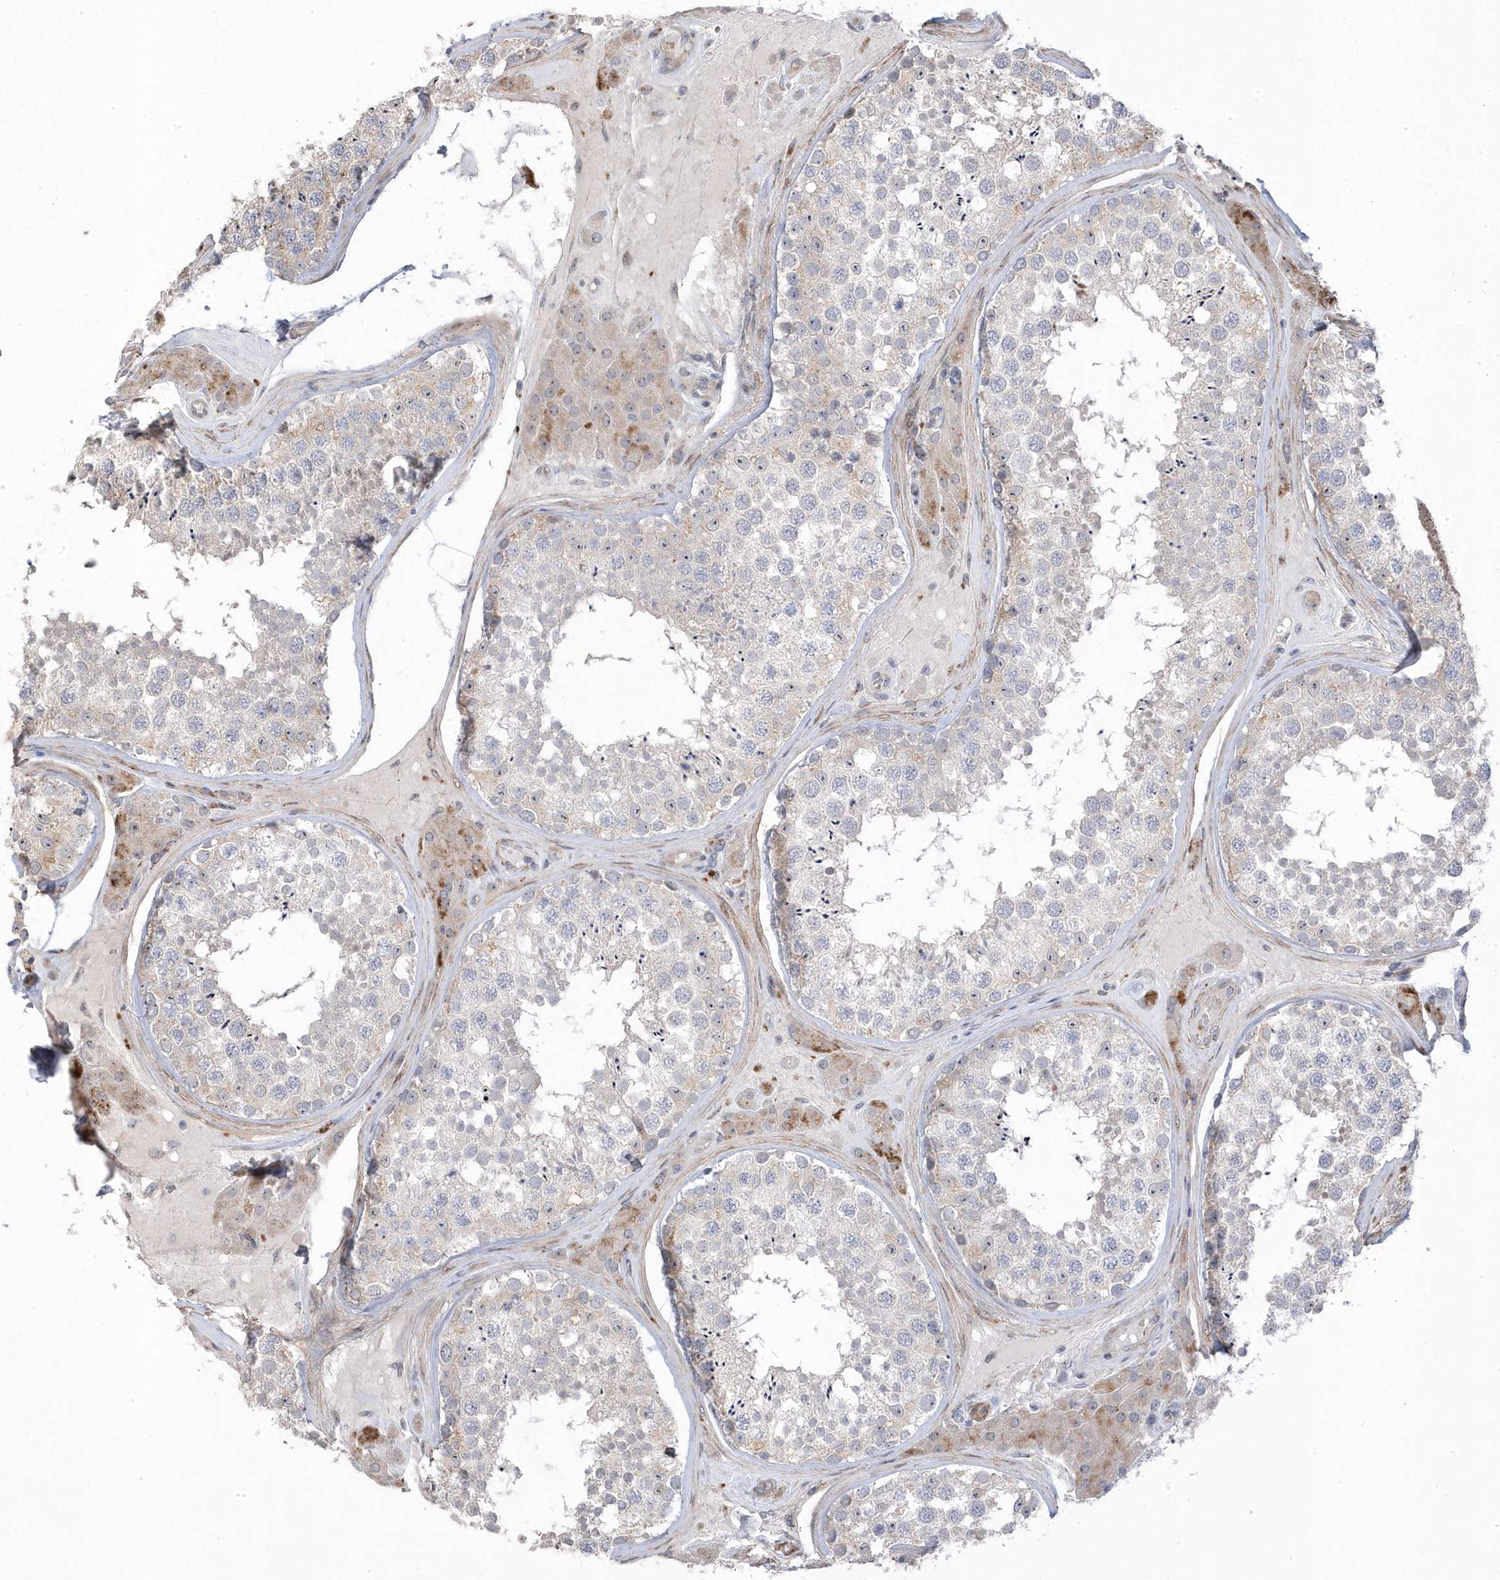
{"staining": {"intensity": "weak", "quantity": "25%-75%", "location": "cytoplasmic/membranous"}, "tissue": "testis", "cell_type": "Cells in seminiferous ducts", "image_type": "normal", "snomed": [{"axis": "morphology", "description": "Normal tissue, NOS"}, {"axis": "topography", "description": "Testis"}], "caption": "Immunohistochemistry (IHC) photomicrograph of unremarkable testis stained for a protein (brown), which displays low levels of weak cytoplasmic/membranous positivity in about 25%-75% of cells in seminiferous ducts.", "gene": "GTPBP6", "patient": {"sex": "male", "age": 46}}